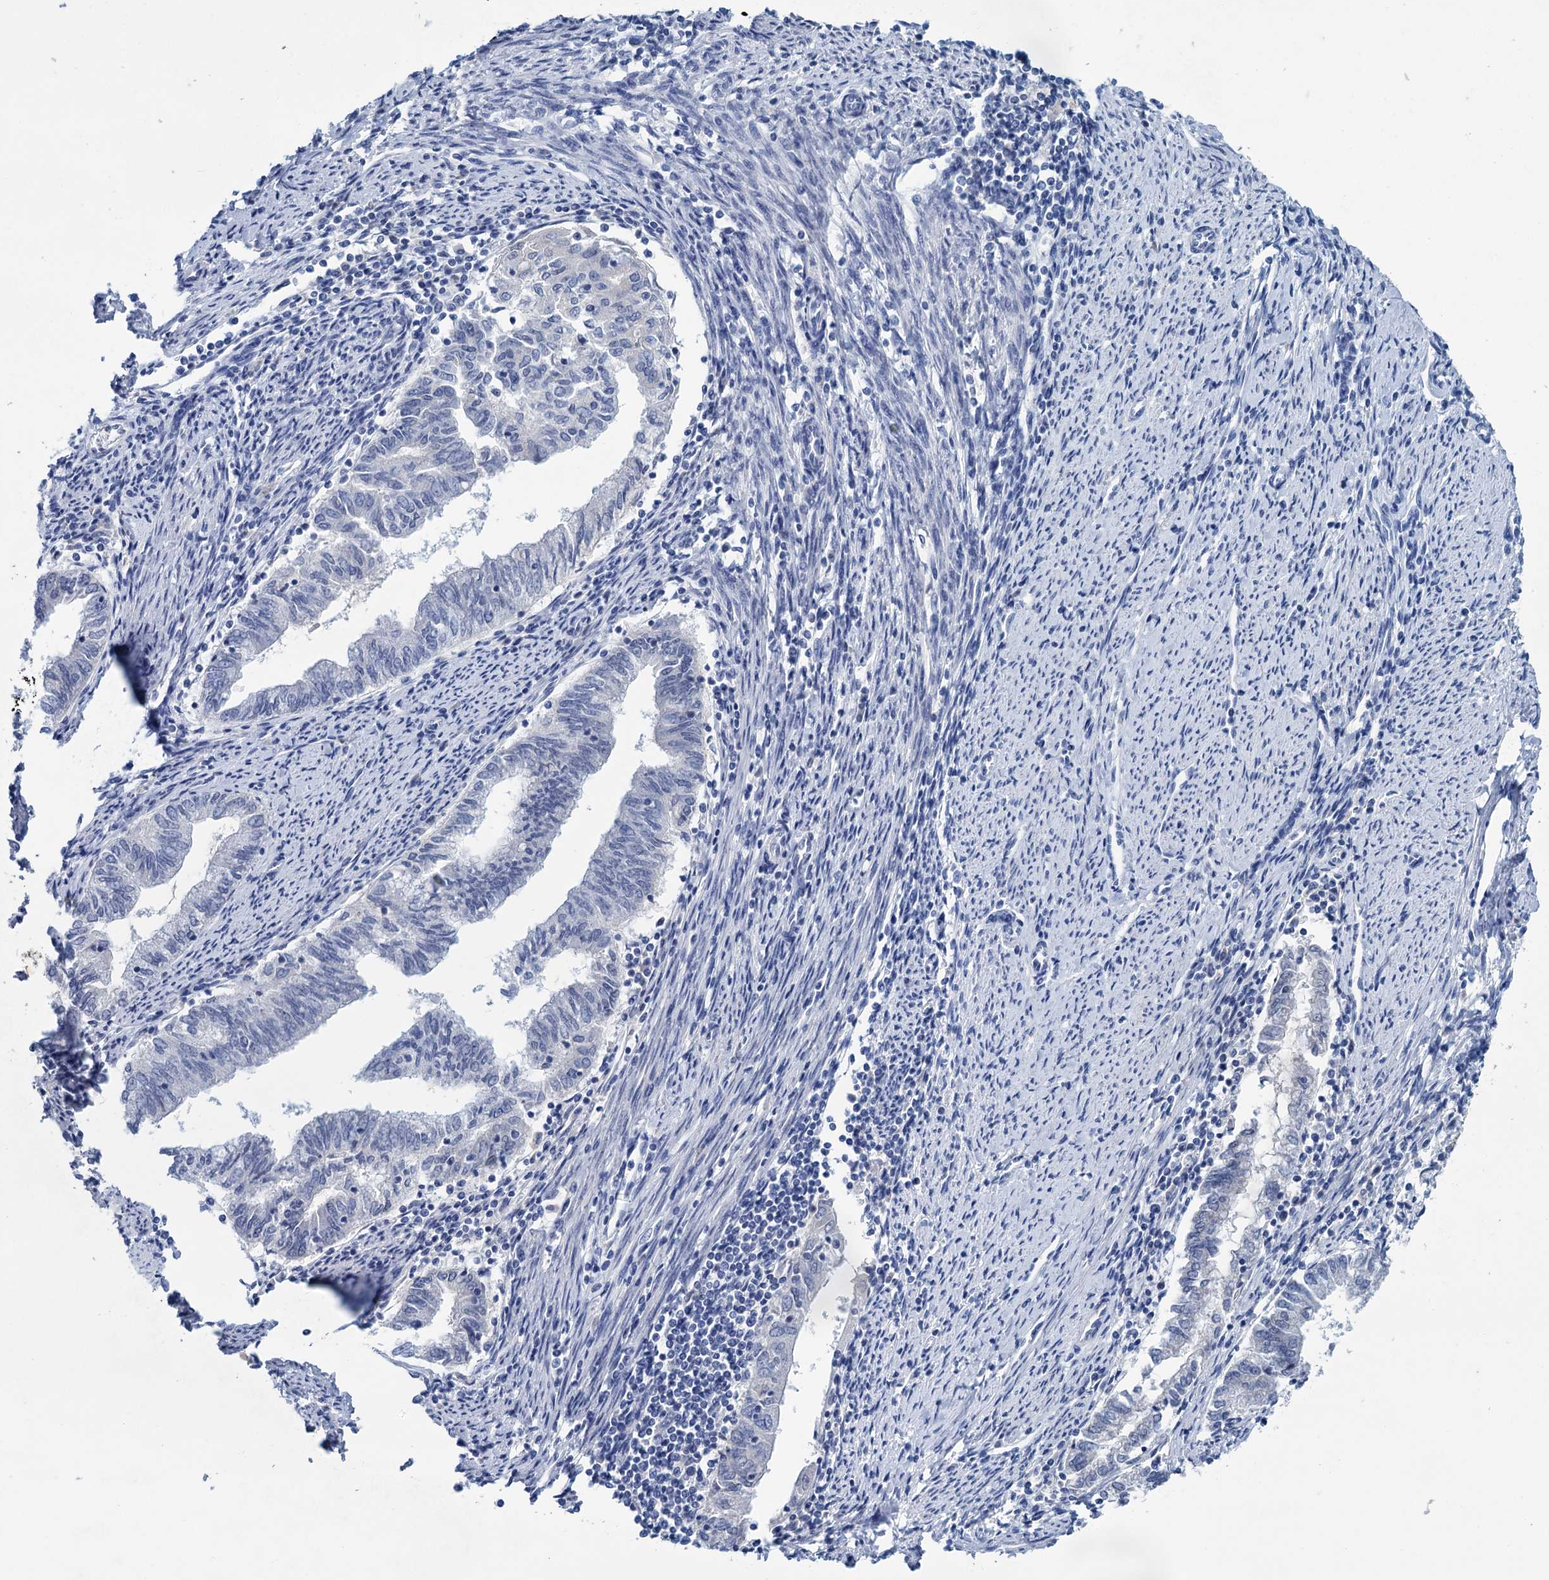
{"staining": {"intensity": "negative", "quantity": "none", "location": "none"}, "tissue": "endometrial cancer", "cell_type": "Tumor cells", "image_type": "cancer", "snomed": [{"axis": "morphology", "description": "Adenocarcinoma, NOS"}, {"axis": "topography", "description": "Endometrium"}], "caption": "There is no significant expression in tumor cells of endometrial cancer (adenocarcinoma). (DAB IHC with hematoxylin counter stain).", "gene": "MYOZ3", "patient": {"sex": "female", "age": 79}}